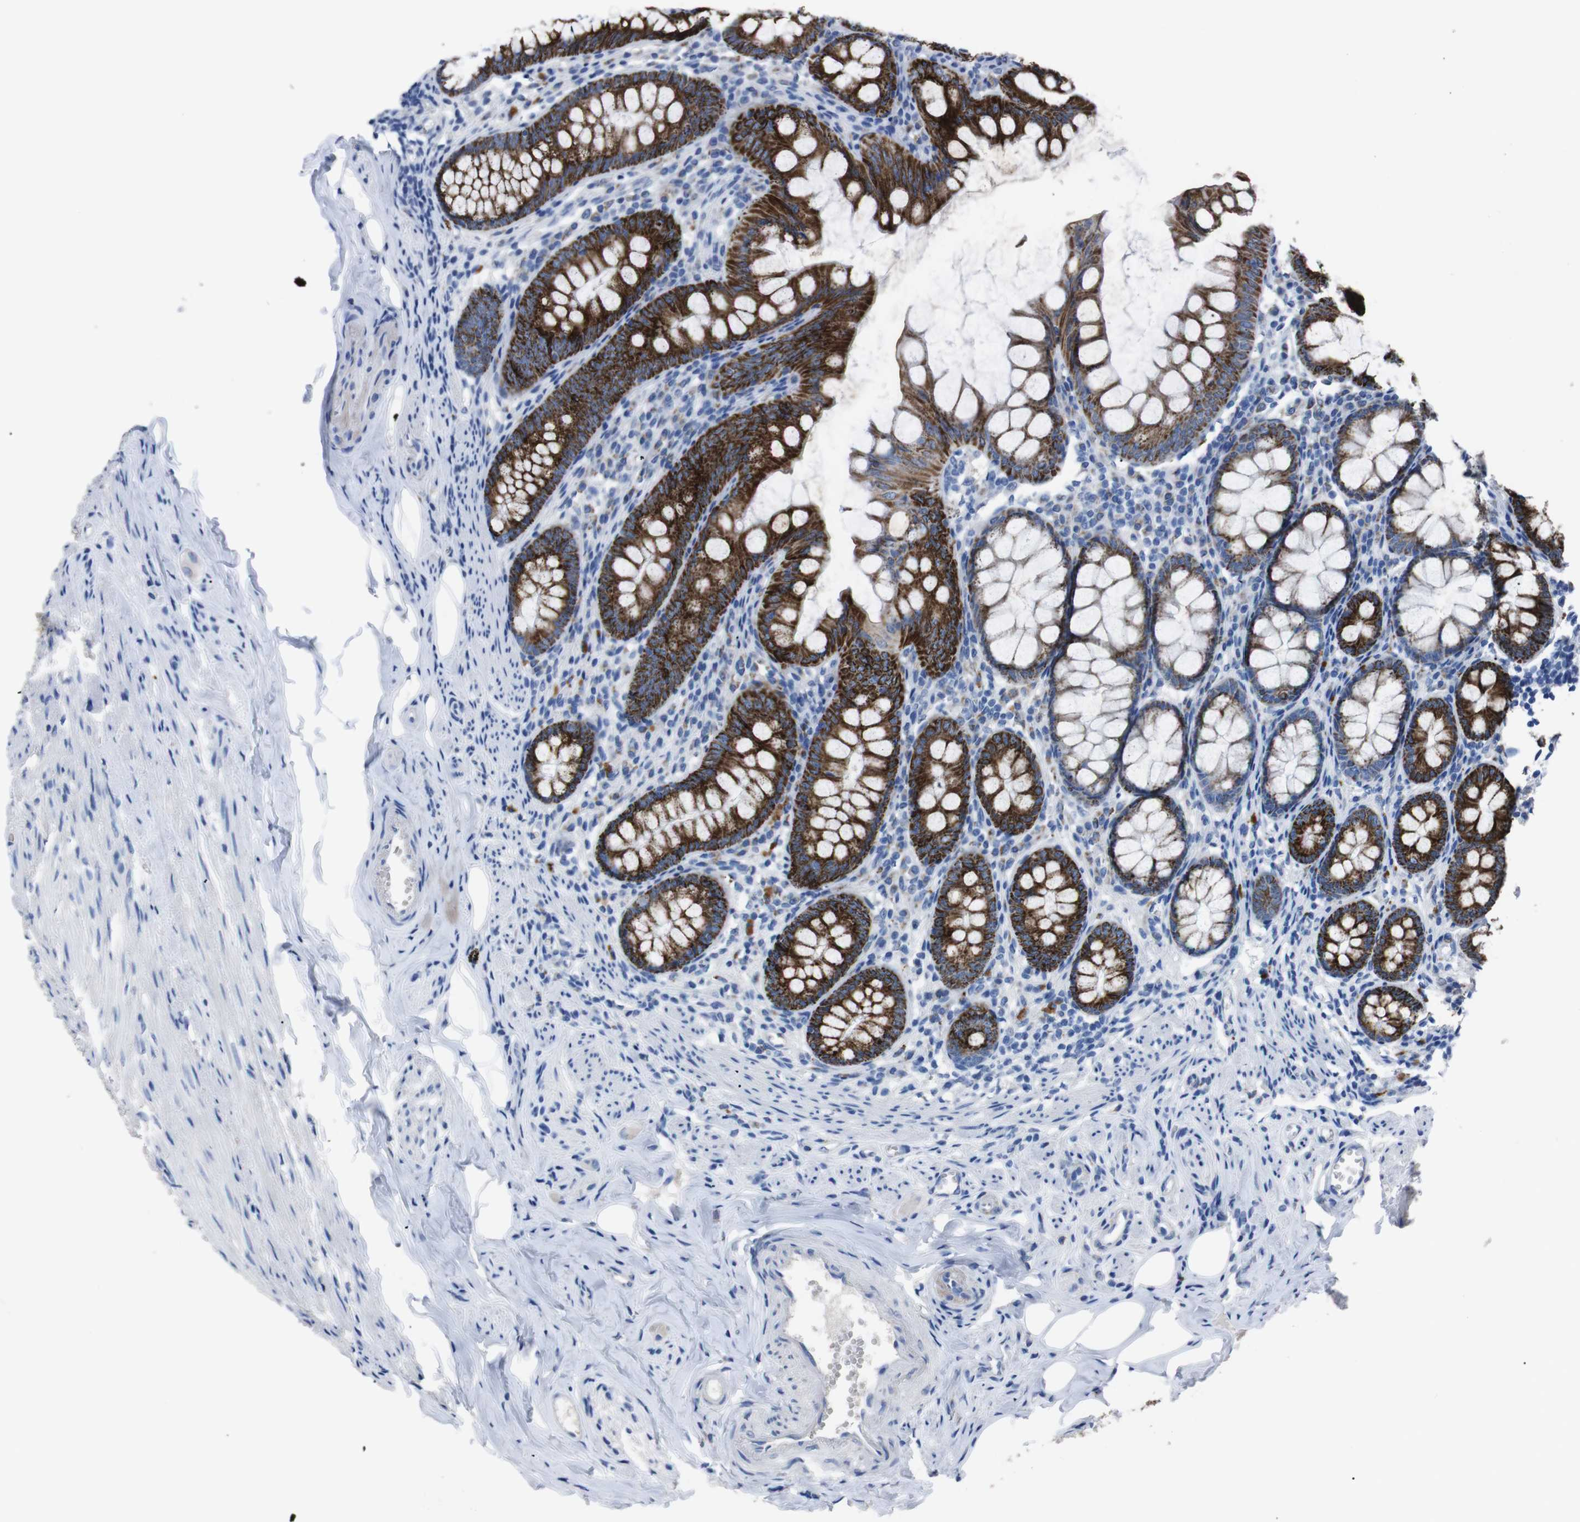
{"staining": {"intensity": "strong", "quantity": ">75%", "location": "cytoplasmic/membranous"}, "tissue": "appendix", "cell_type": "Glandular cells", "image_type": "normal", "snomed": [{"axis": "morphology", "description": "Normal tissue, NOS"}, {"axis": "topography", "description": "Appendix"}], "caption": "Protein positivity by immunohistochemistry (IHC) exhibits strong cytoplasmic/membranous positivity in approximately >75% of glandular cells in benign appendix. The protein of interest is stained brown, and the nuclei are stained in blue (DAB (3,3'-diaminobenzidine) IHC with brightfield microscopy, high magnification).", "gene": "GJB2", "patient": {"sex": "female", "age": 77}}